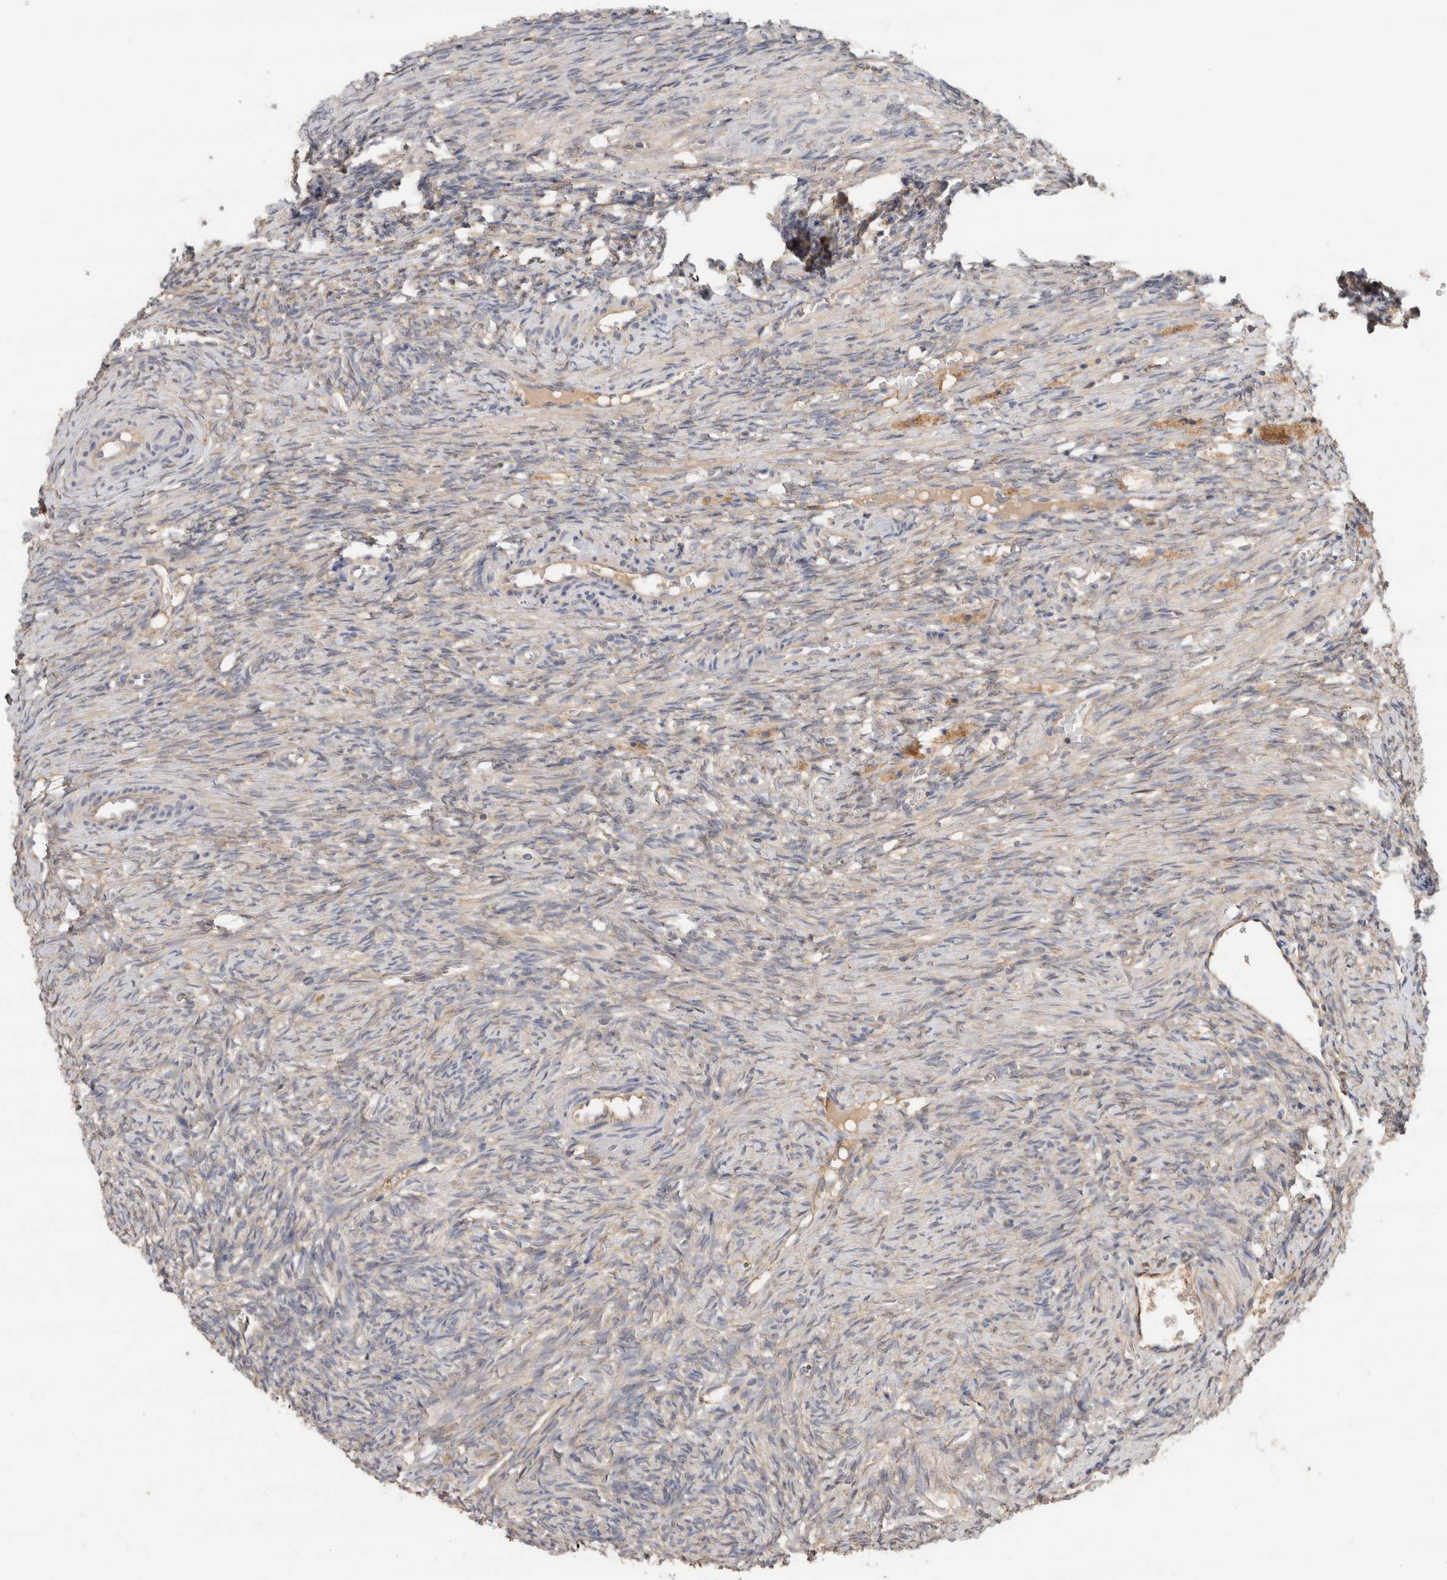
{"staining": {"intensity": "weak", "quantity": ">75%", "location": "cytoplasmic/membranous"}, "tissue": "ovary", "cell_type": "Ovarian stroma cells", "image_type": "normal", "snomed": [{"axis": "morphology", "description": "Normal tissue, NOS"}, {"axis": "topography", "description": "Ovary"}], "caption": "Weak cytoplasmic/membranous expression is identified in about >75% of ovarian stroma cells in benign ovary. Using DAB (3,3'-diaminobenzidine) (brown) and hematoxylin (blue) stains, captured at high magnification using brightfield microscopy.", "gene": "EIF4G3", "patient": {"sex": "female", "age": 41}}